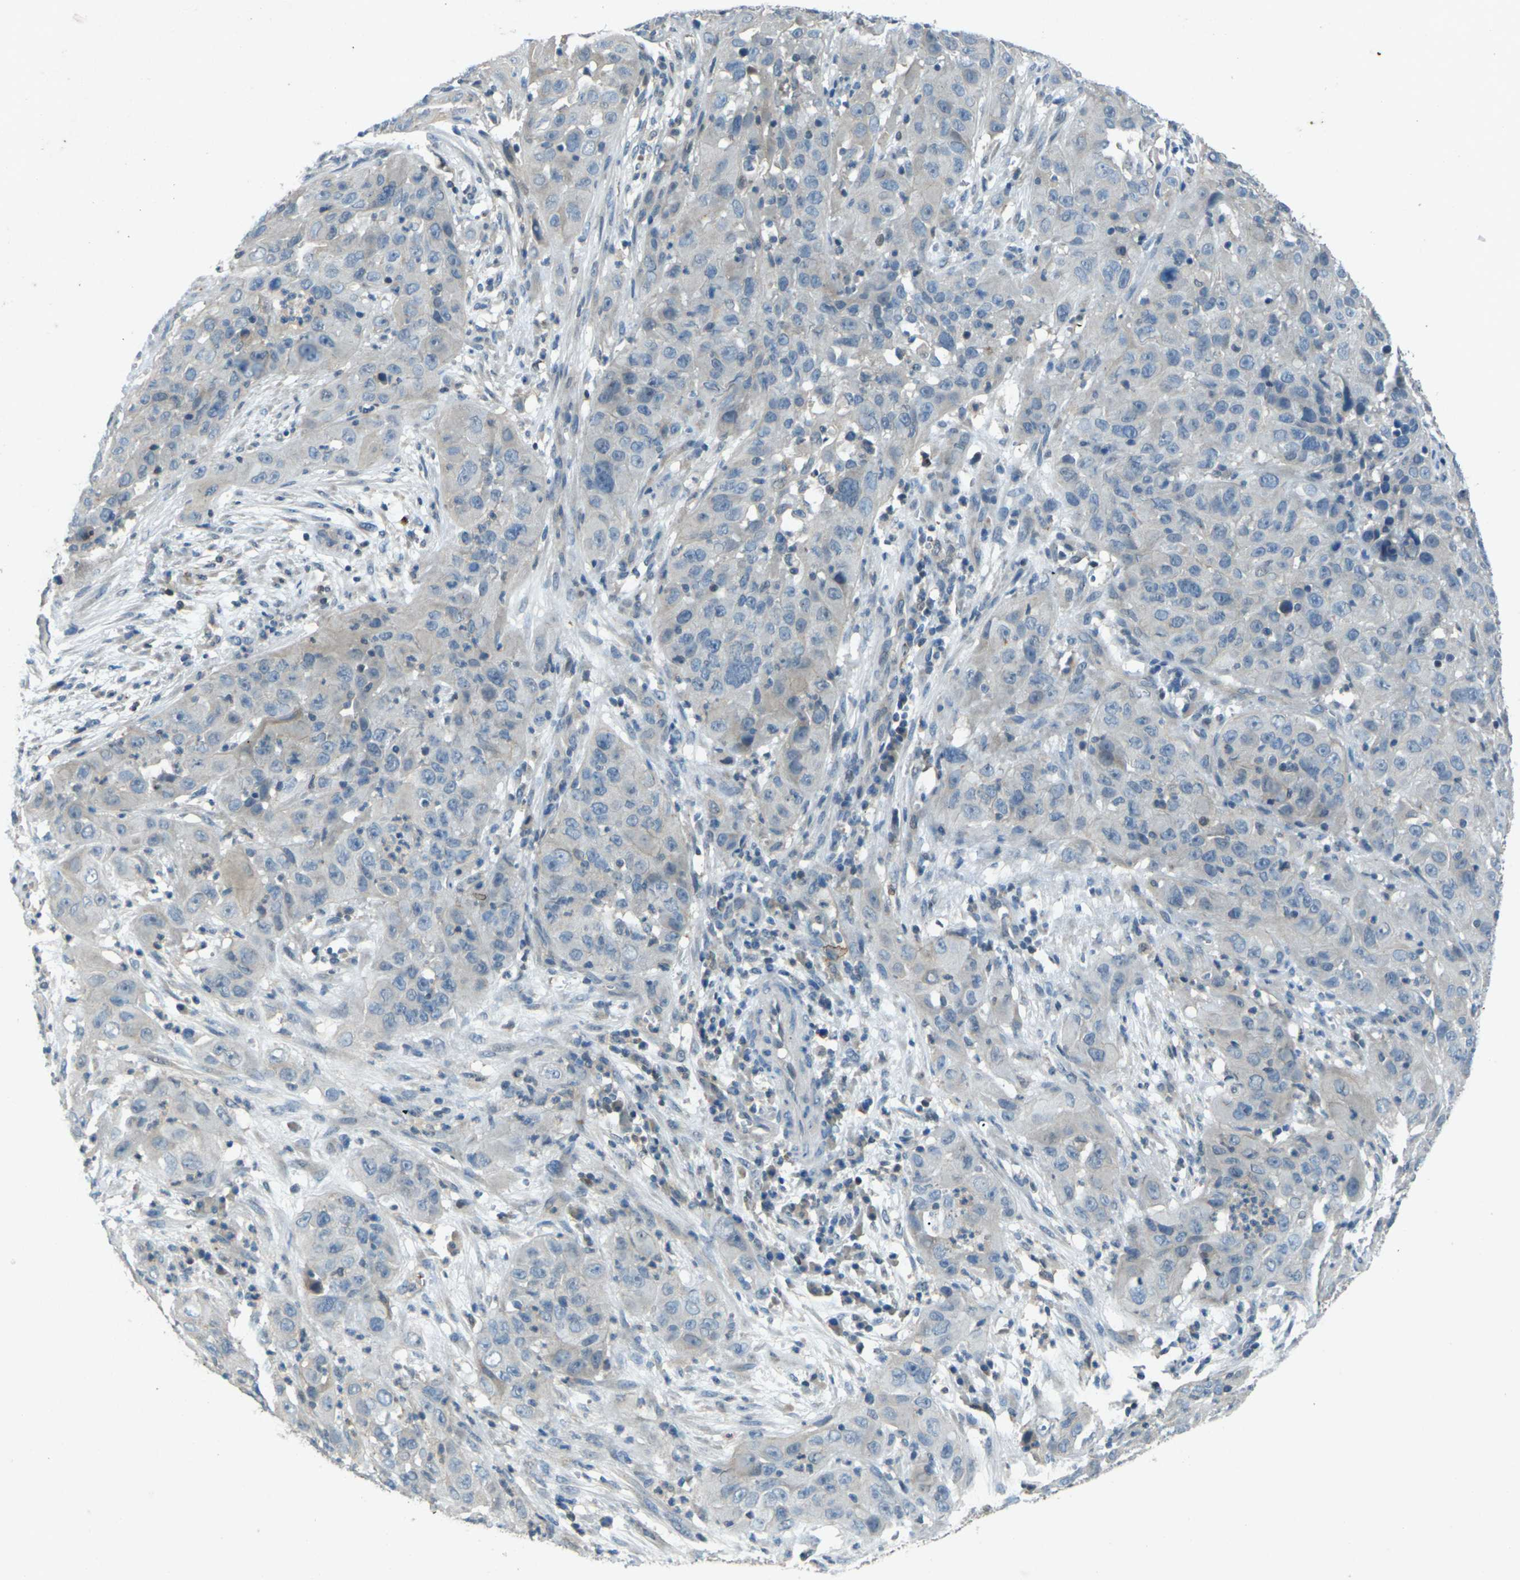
{"staining": {"intensity": "weak", "quantity": "<25%", "location": "cytoplasmic/membranous"}, "tissue": "cervical cancer", "cell_type": "Tumor cells", "image_type": "cancer", "snomed": [{"axis": "morphology", "description": "Squamous cell carcinoma, NOS"}, {"axis": "topography", "description": "Cervix"}], "caption": "An image of cervical cancer (squamous cell carcinoma) stained for a protein reveals no brown staining in tumor cells. The staining was performed using DAB (3,3'-diaminobenzidine) to visualize the protein expression in brown, while the nuclei were stained in blue with hematoxylin (Magnification: 20x).", "gene": "SIGLEC14", "patient": {"sex": "female", "age": 32}}